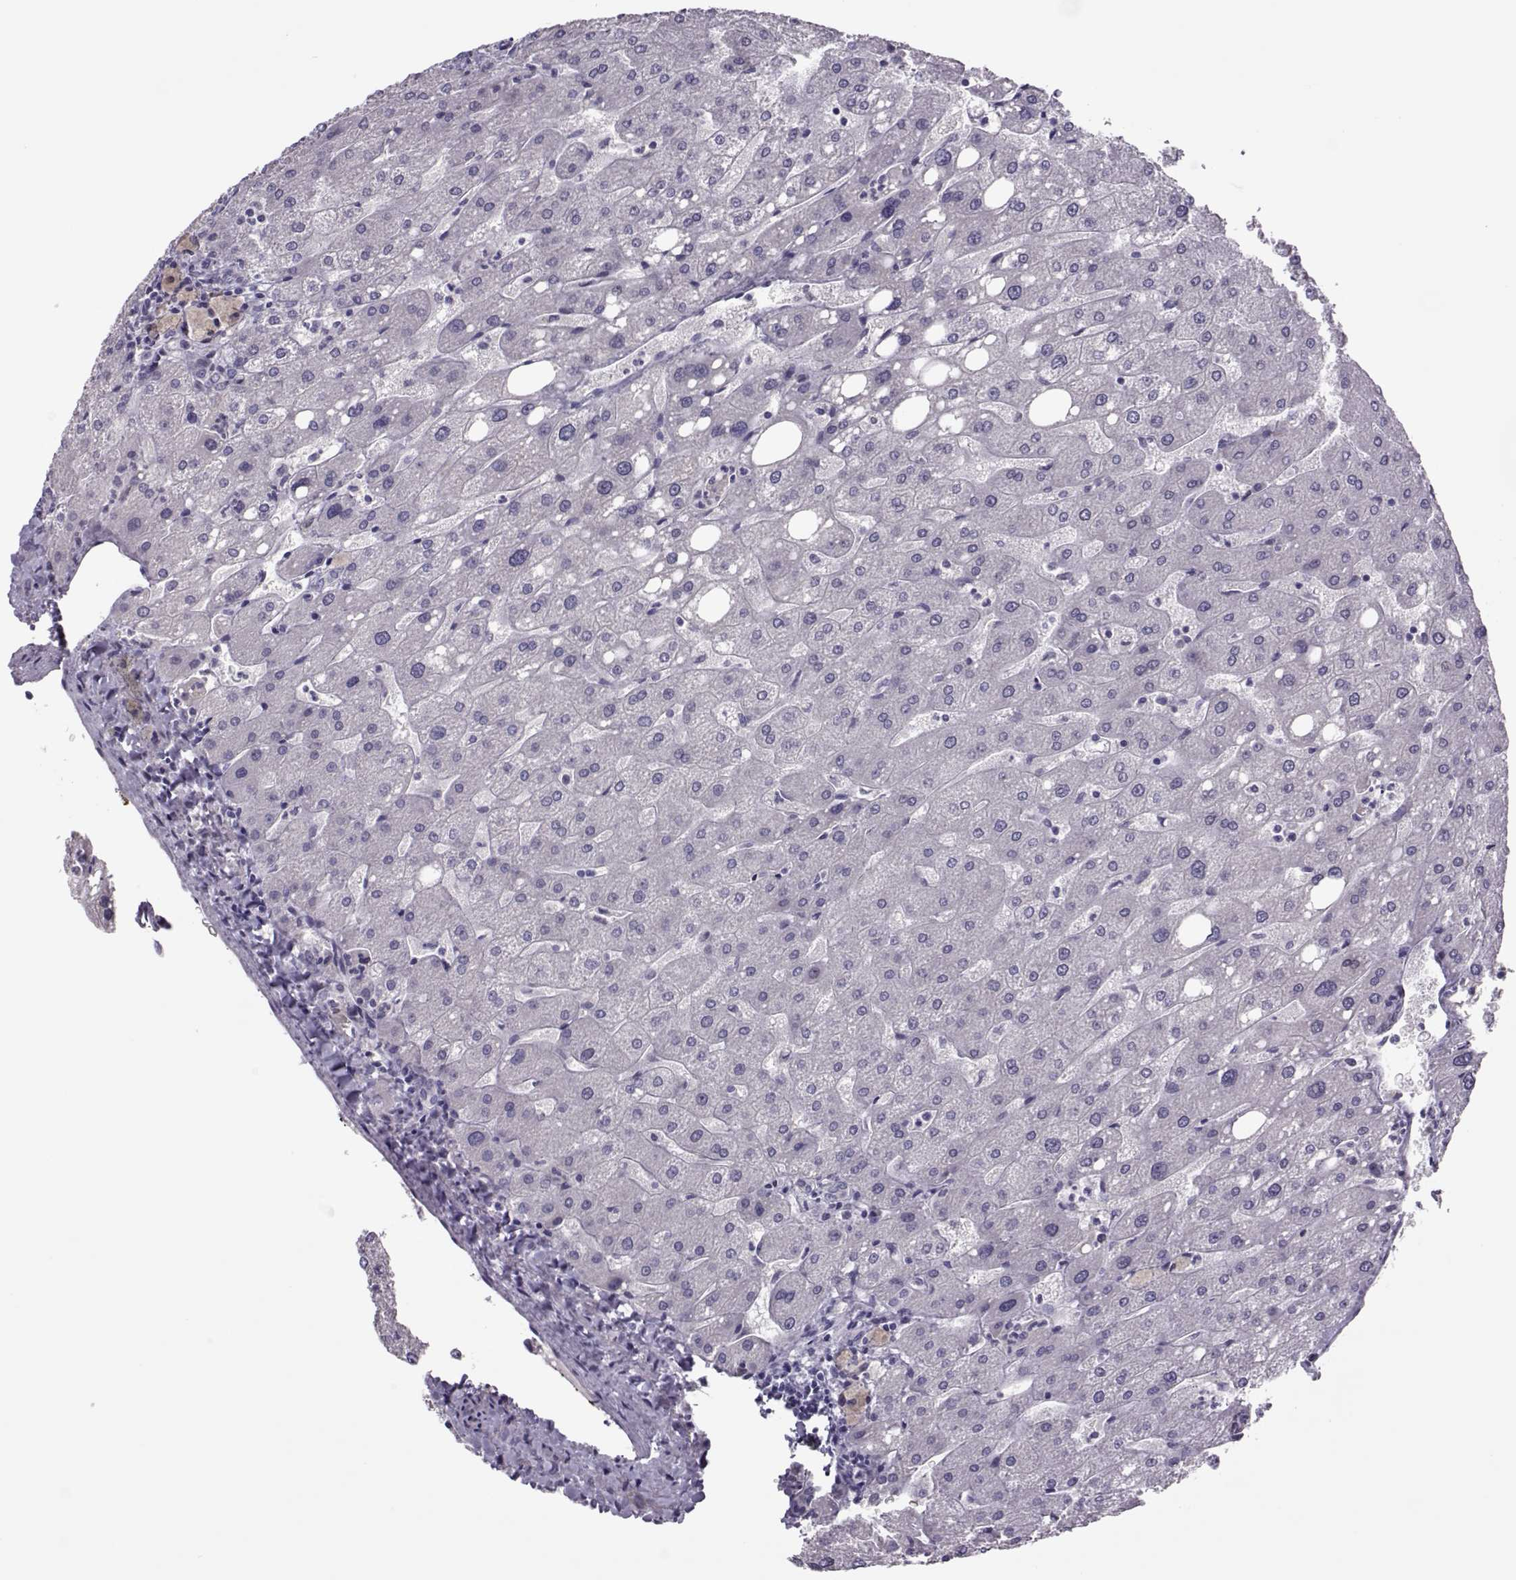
{"staining": {"intensity": "negative", "quantity": "none", "location": "none"}, "tissue": "liver", "cell_type": "Cholangiocytes", "image_type": "normal", "snomed": [{"axis": "morphology", "description": "Normal tissue, NOS"}, {"axis": "topography", "description": "Liver"}], "caption": "Photomicrograph shows no significant protein expression in cholangiocytes of benign liver.", "gene": "LIN28A", "patient": {"sex": "male", "age": 67}}